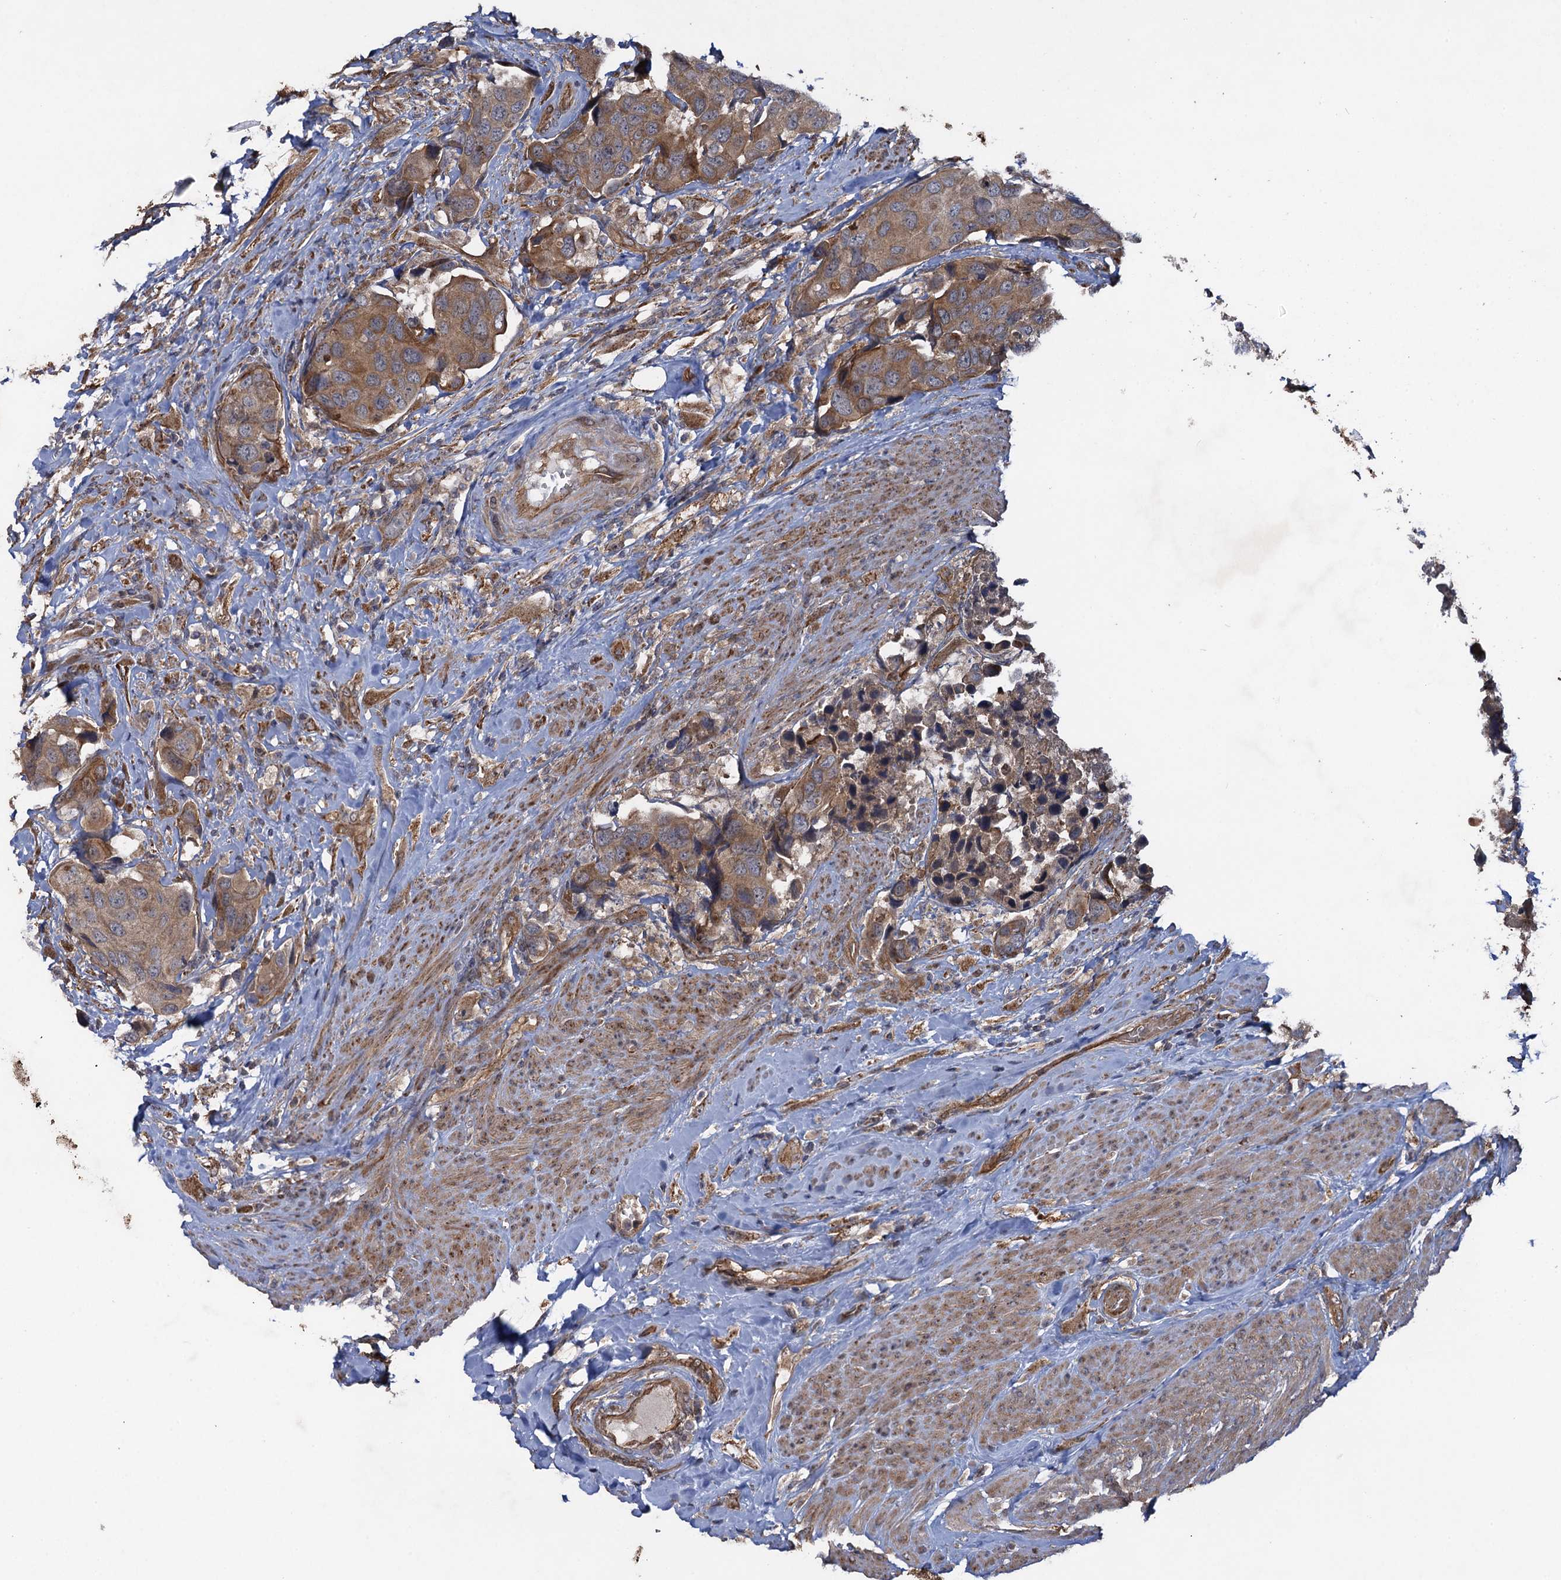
{"staining": {"intensity": "moderate", "quantity": ">75%", "location": "cytoplasmic/membranous"}, "tissue": "urothelial cancer", "cell_type": "Tumor cells", "image_type": "cancer", "snomed": [{"axis": "morphology", "description": "Urothelial carcinoma, High grade"}, {"axis": "topography", "description": "Urinary bladder"}], "caption": "Tumor cells display medium levels of moderate cytoplasmic/membranous expression in approximately >75% of cells in human urothelial cancer.", "gene": "HAUS1", "patient": {"sex": "male", "age": 74}}